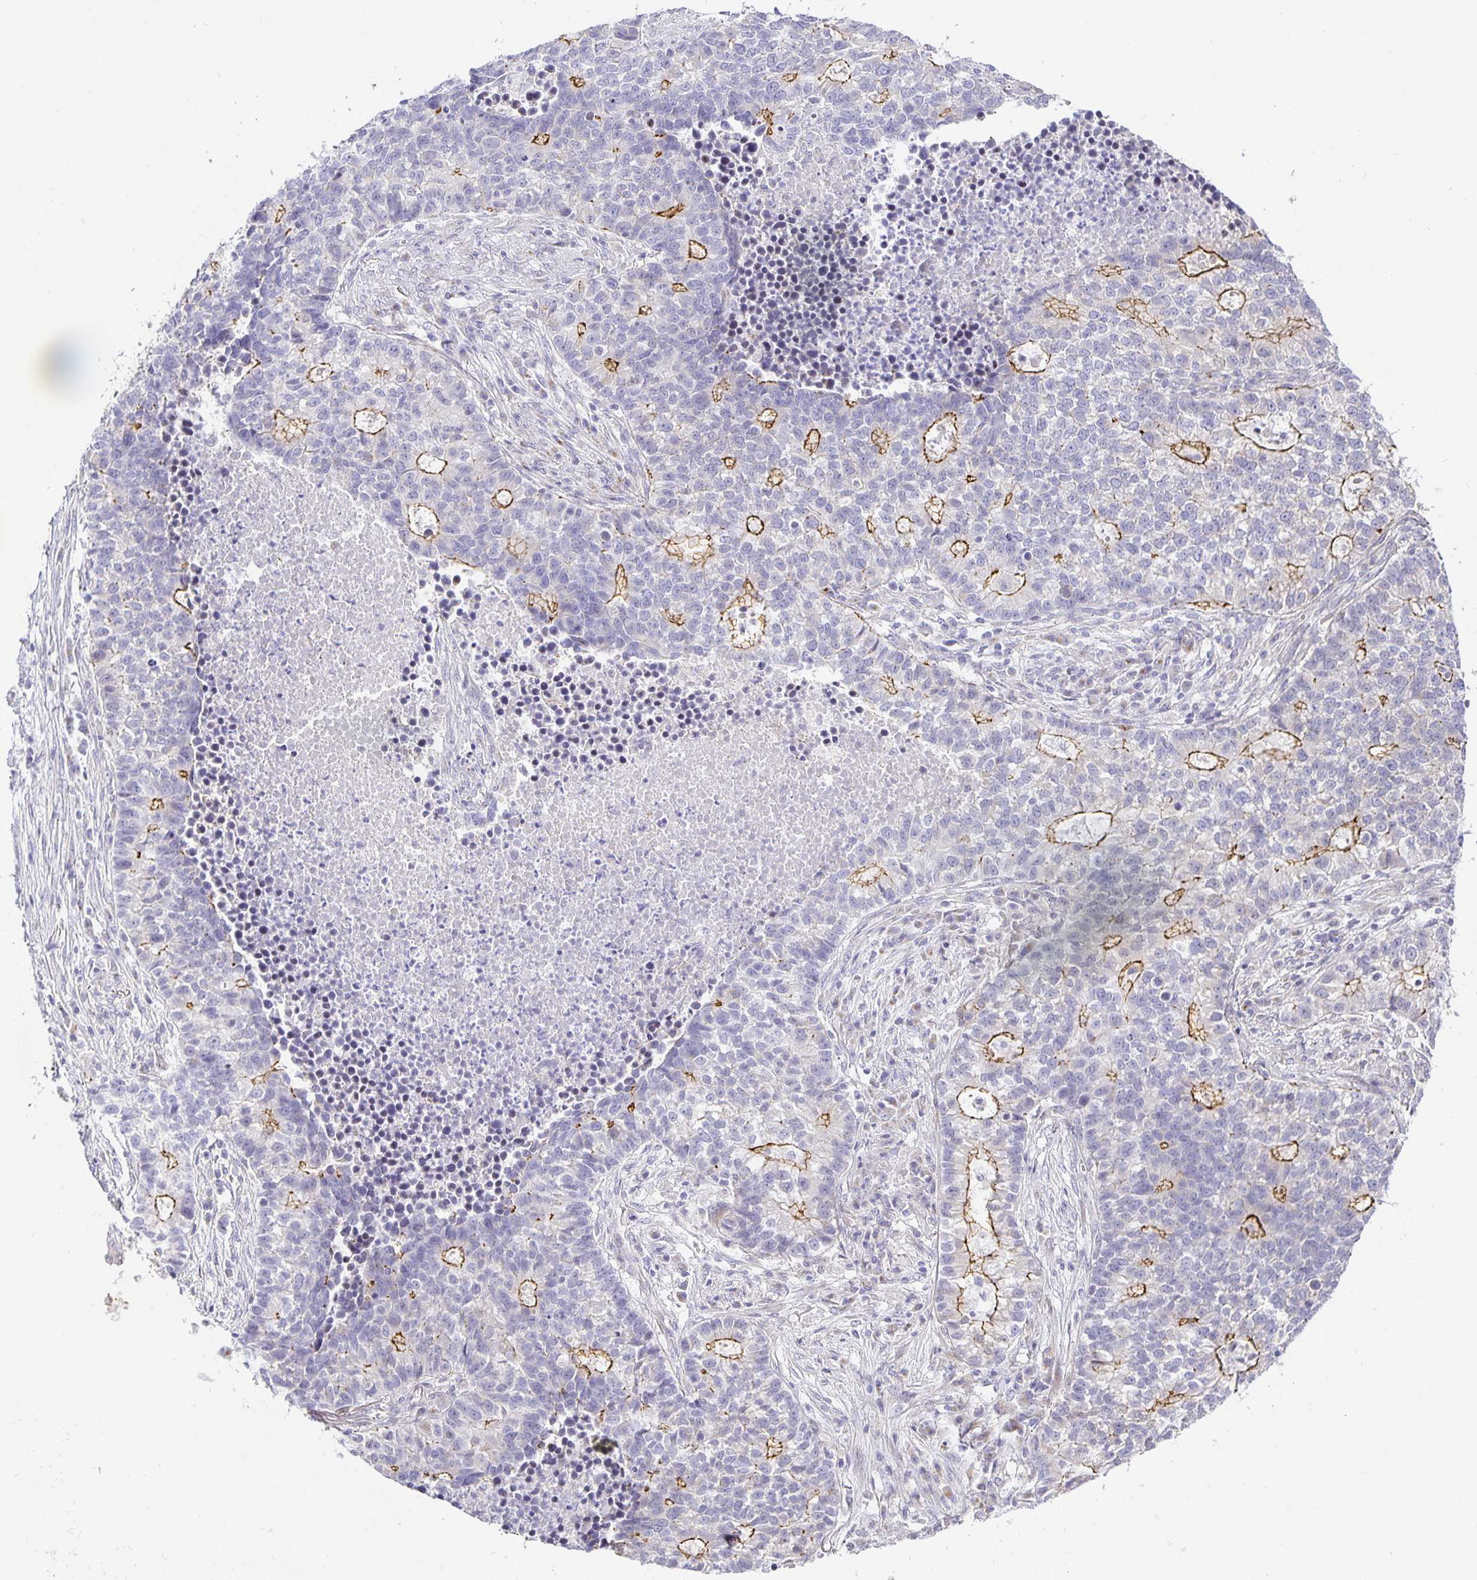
{"staining": {"intensity": "moderate", "quantity": "<25%", "location": "cytoplasmic/membranous"}, "tissue": "lung cancer", "cell_type": "Tumor cells", "image_type": "cancer", "snomed": [{"axis": "morphology", "description": "Adenocarcinoma, NOS"}, {"axis": "topography", "description": "Lung"}], "caption": "This is a photomicrograph of IHC staining of lung cancer, which shows moderate positivity in the cytoplasmic/membranous of tumor cells.", "gene": "TJP3", "patient": {"sex": "male", "age": 57}}